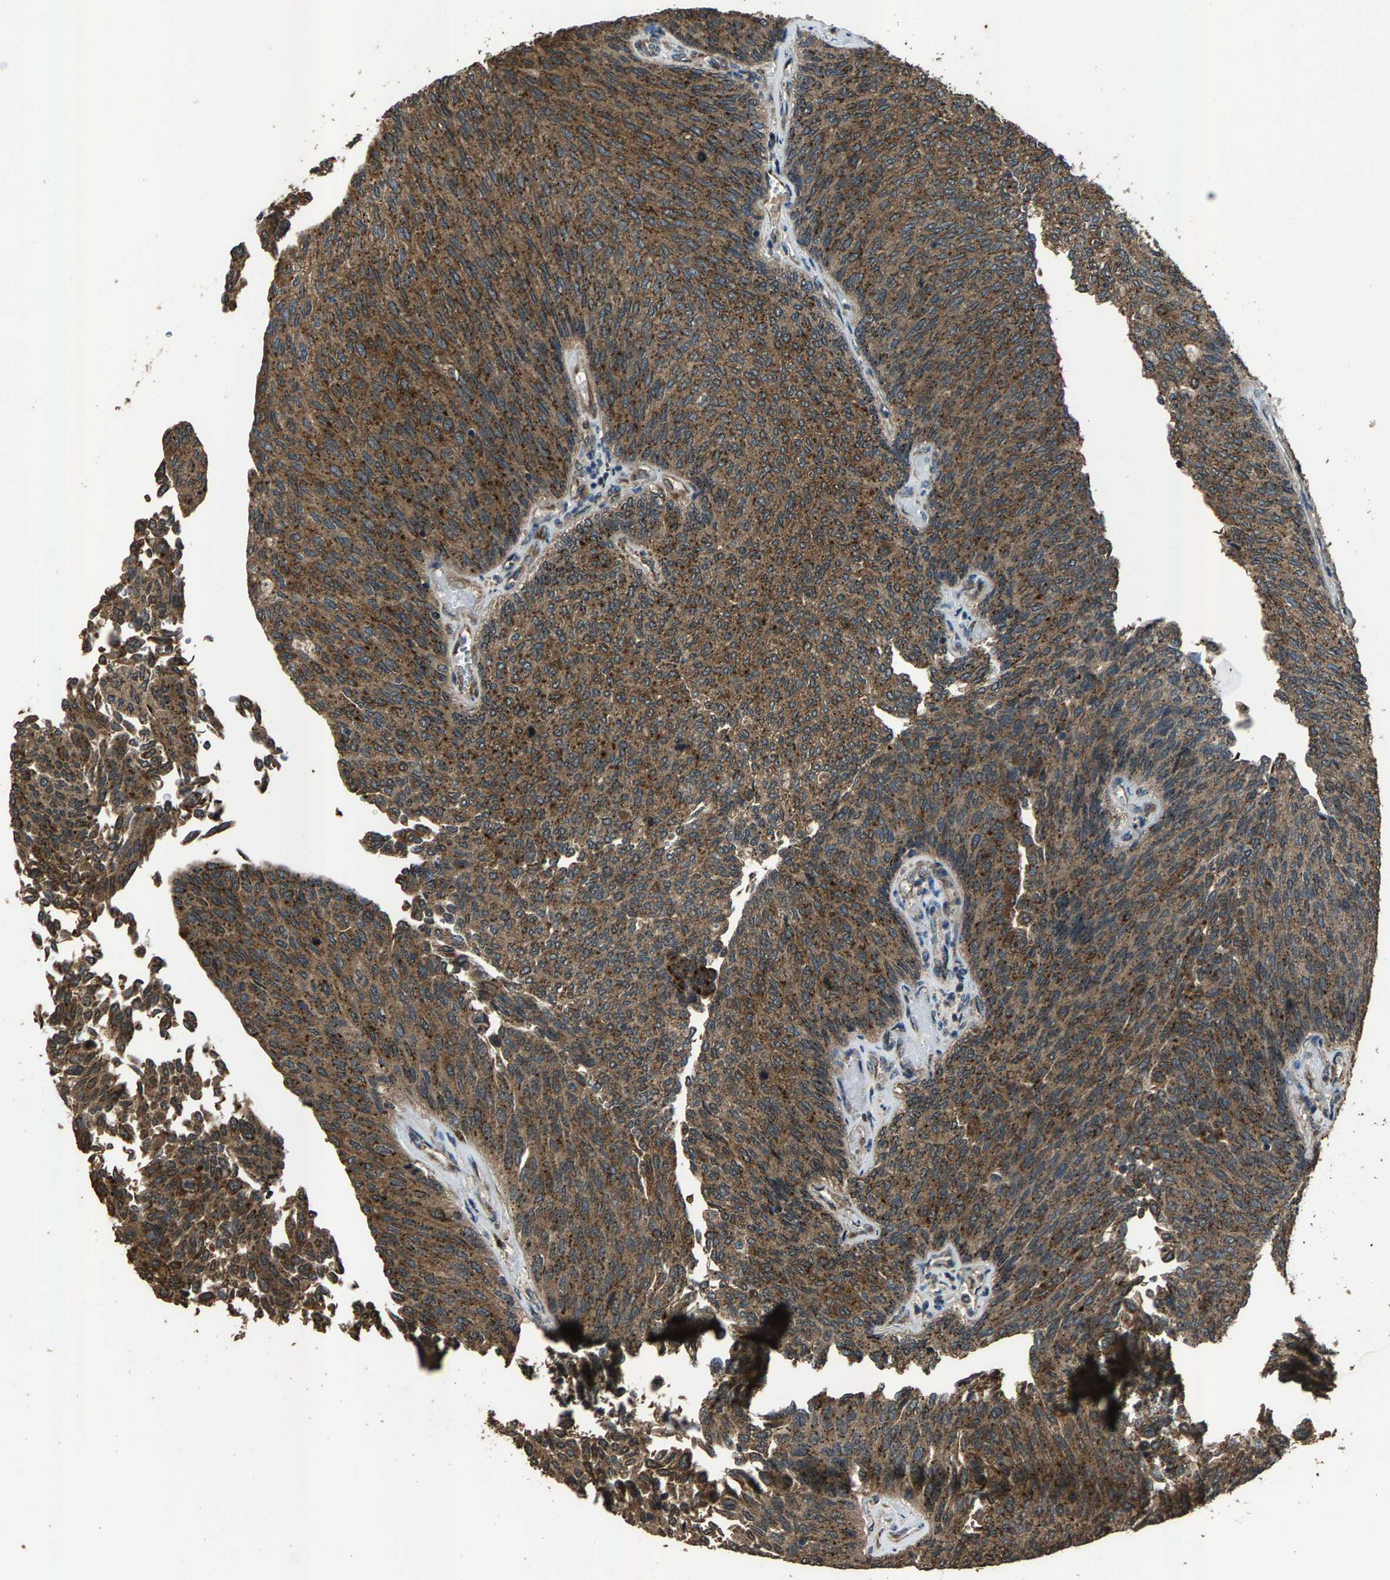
{"staining": {"intensity": "strong", "quantity": ">75%", "location": "cytoplasmic/membranous"}, "tissue": "urothelial cancer", "cell_type": "Tumor cells", "image_type": "cancer", "snomed": [{"axis": "morphology", "description": "Urothelial carcinoma, Low grade"}, {"axis": "topography", "description": "Urinary bladder"}], "caption": "Immunohistochemical staining of urothelial cancer demonstrates strong cytoplasmic/membranous protein positivity in approximately >75% of tumor cells.", "gene": "SLC38A10", "patient": {"sex": "female", "age": 79}}